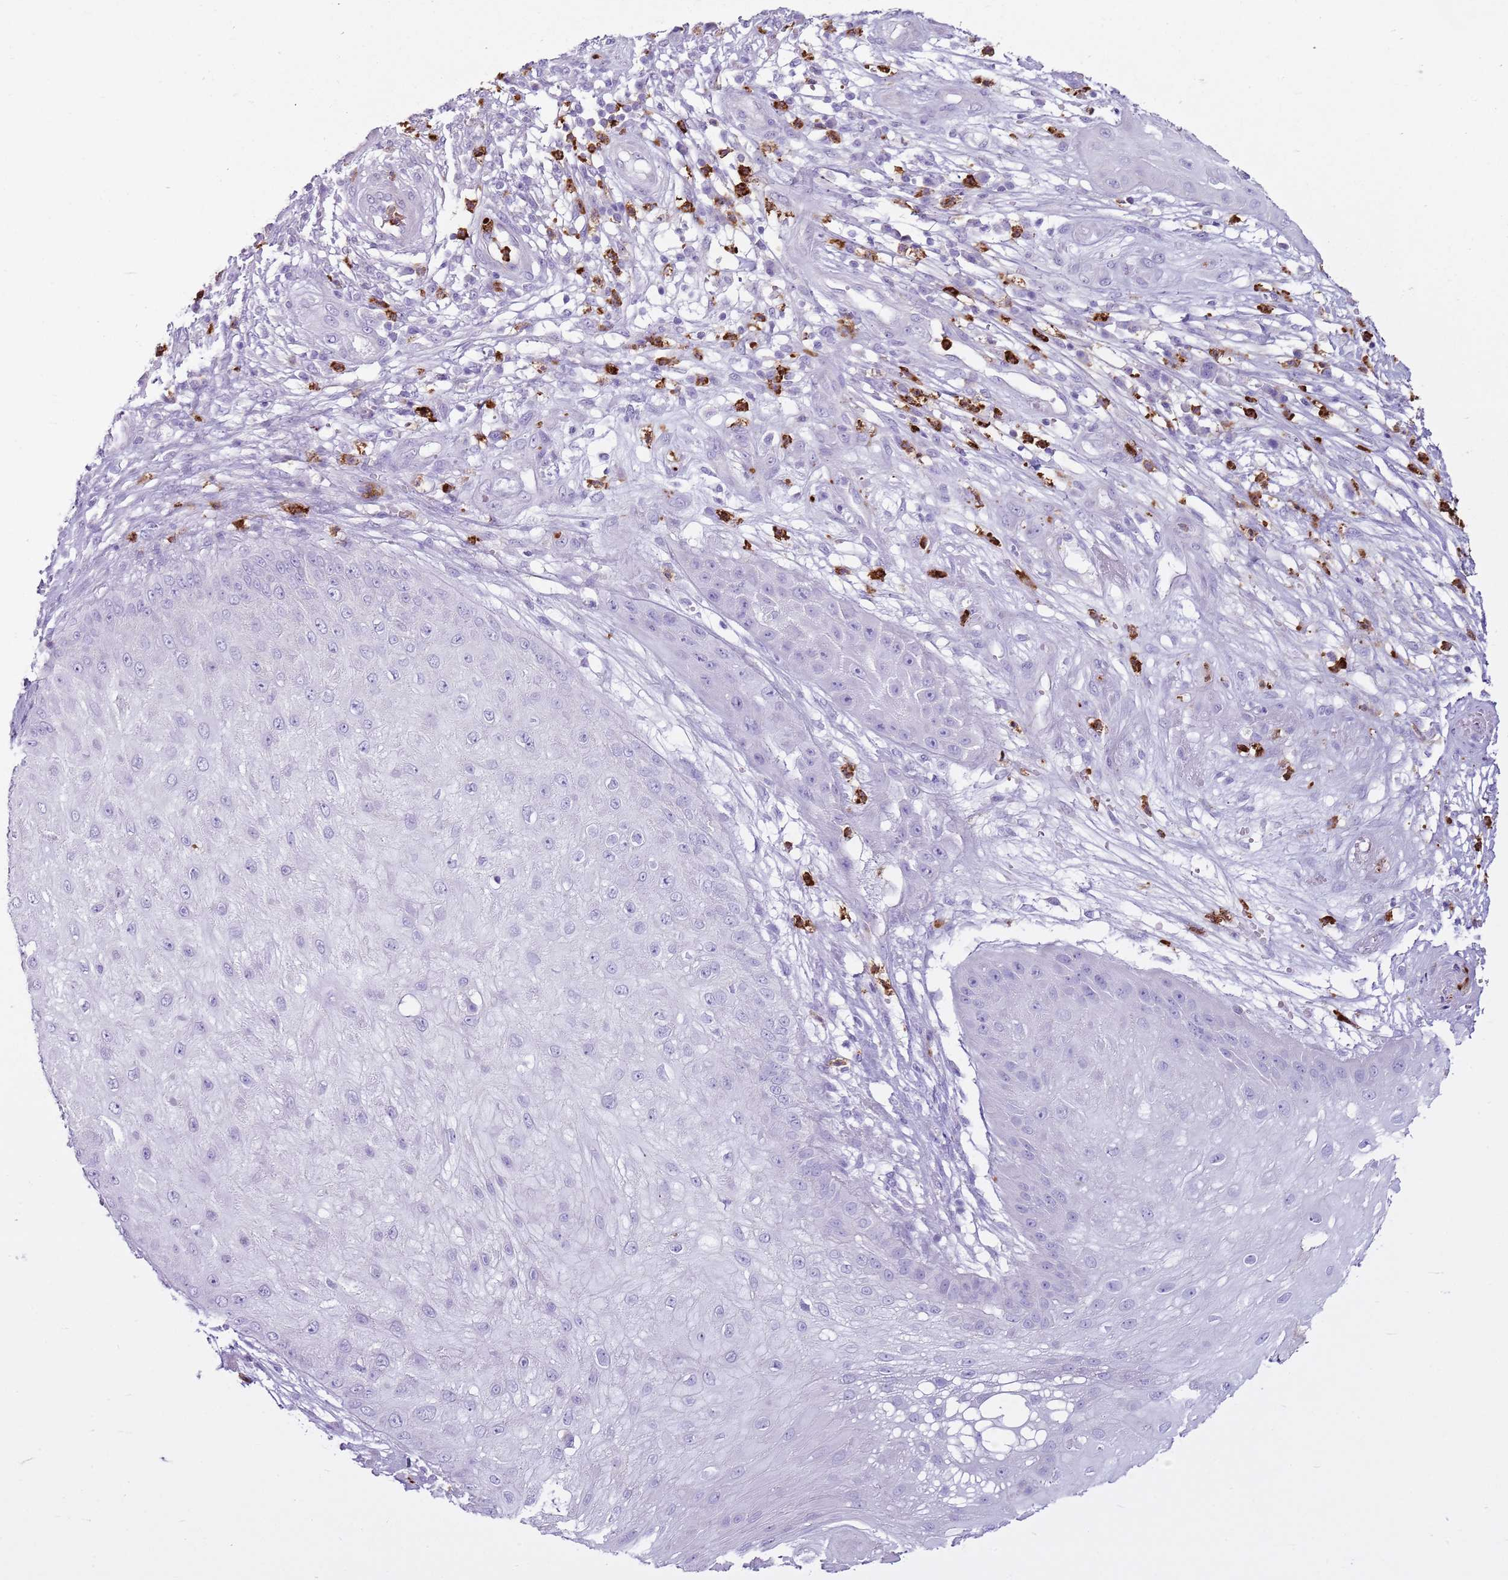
{"staining": {"intensity": "negative", "quantity": "none", "location": "none"}, "tissue": "skin cancer", "cell_type": "Tumor cells", "image_type": "cancer", "snomed": [{"axis": "morphology", "description": "Squamous cell carcinoma, NOS"}, {"axis": "topography", "description": "Skin"}], "caption": "Protein analysis of skin squamous cell carcinoma reveals no significant expression in tumor cells.", "gene": "CD177", "patient": {"sex": "male", "age": 70}}